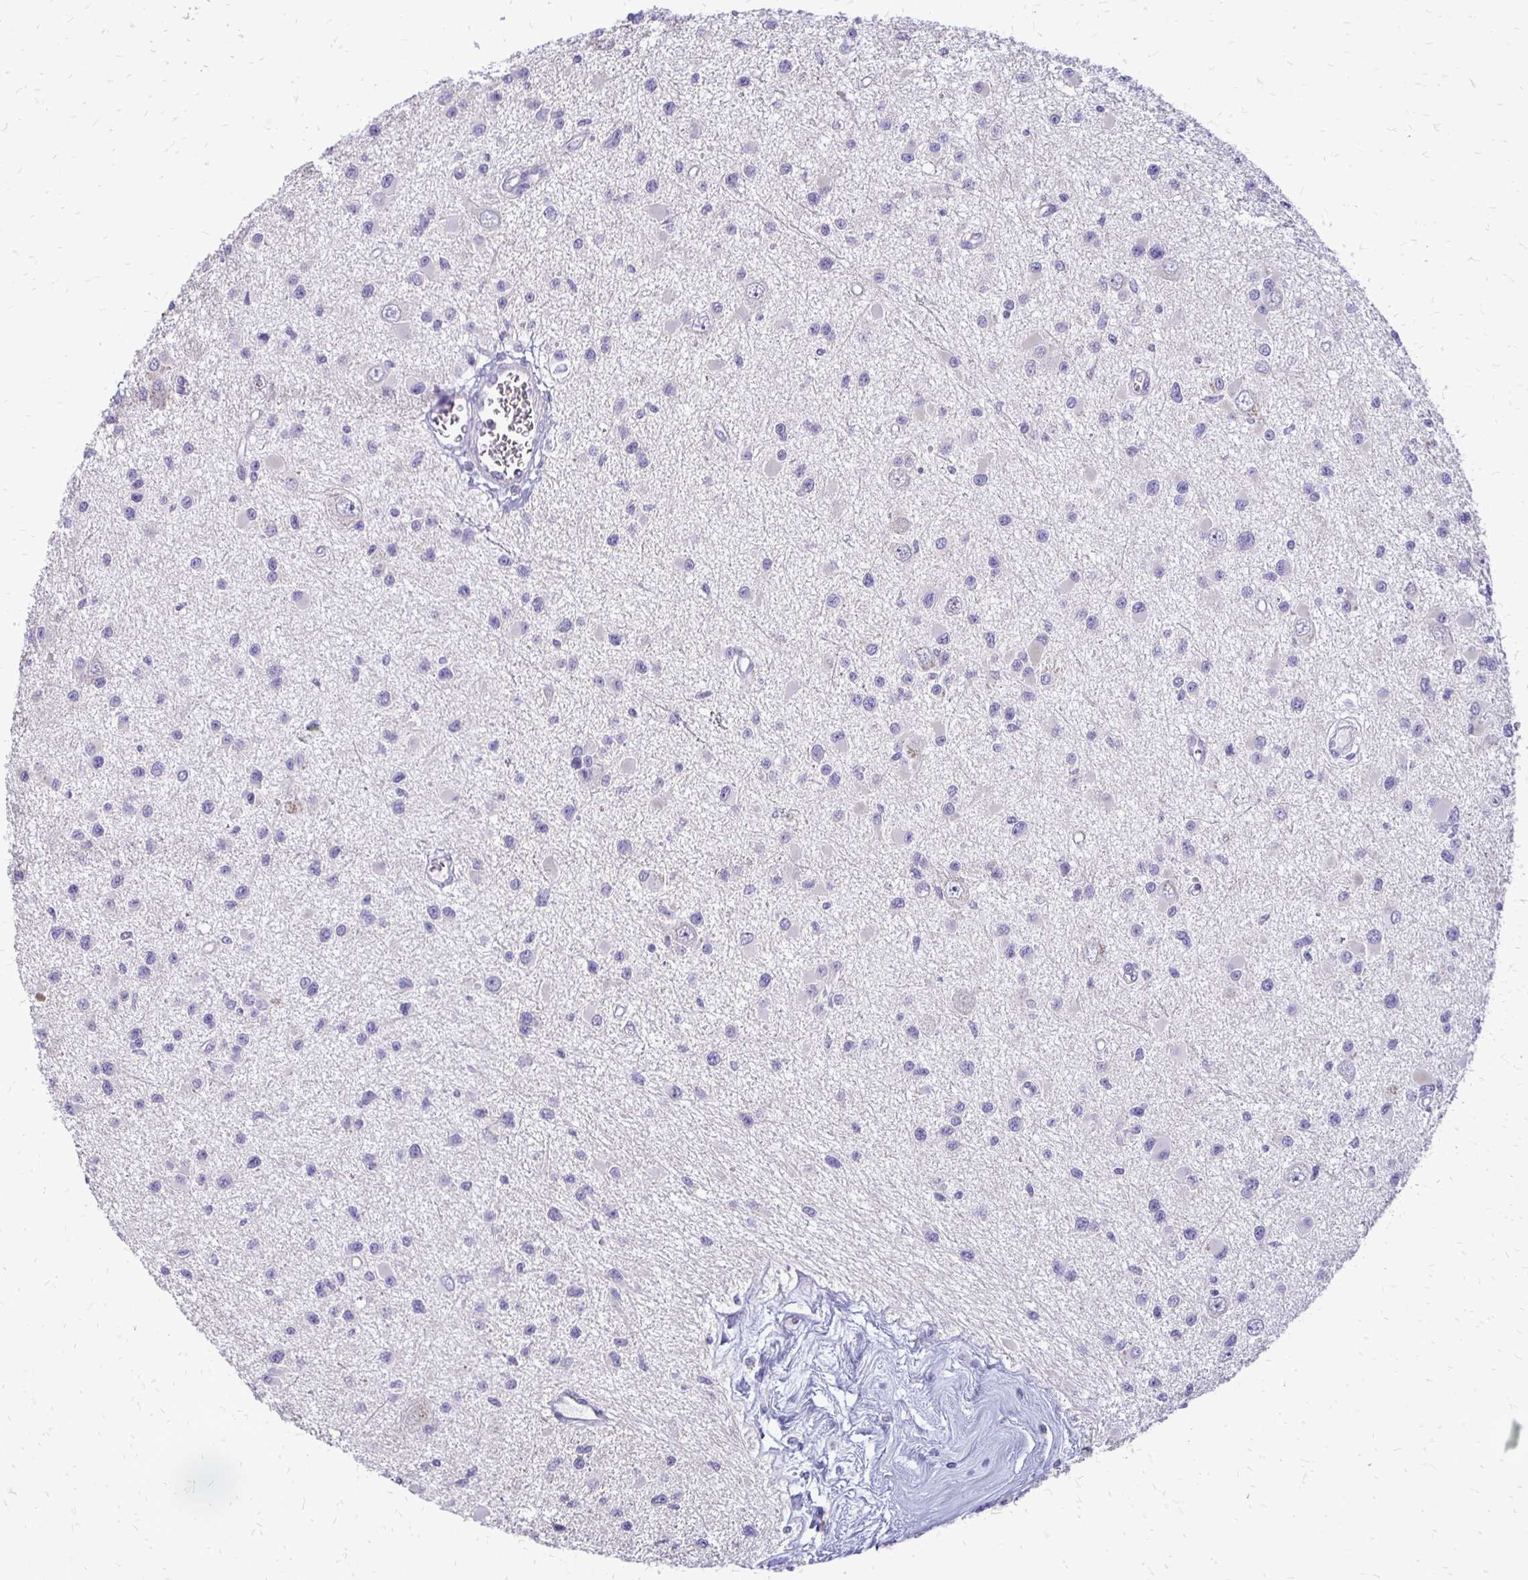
{"staining": {"intensity": "negative", "quantity": "none", "location": "none"}, "tissue": "glioma", "cell_type": "Tumor cells", "image_type": "cancer", "snomed": [{"axis": "morphology", "description": "Glioma, malignant, High grade"}, {"axis": "topography", "description": "Brain"}], "caption": "This photomicrograph is of glioma stained with immunohistochemistry to label a protein in brown with the nuclei are counter-stained blue. There is no staining in tumor cells.", "gene": "ALPG", "patient": {"sex": "male", "age": 54}}